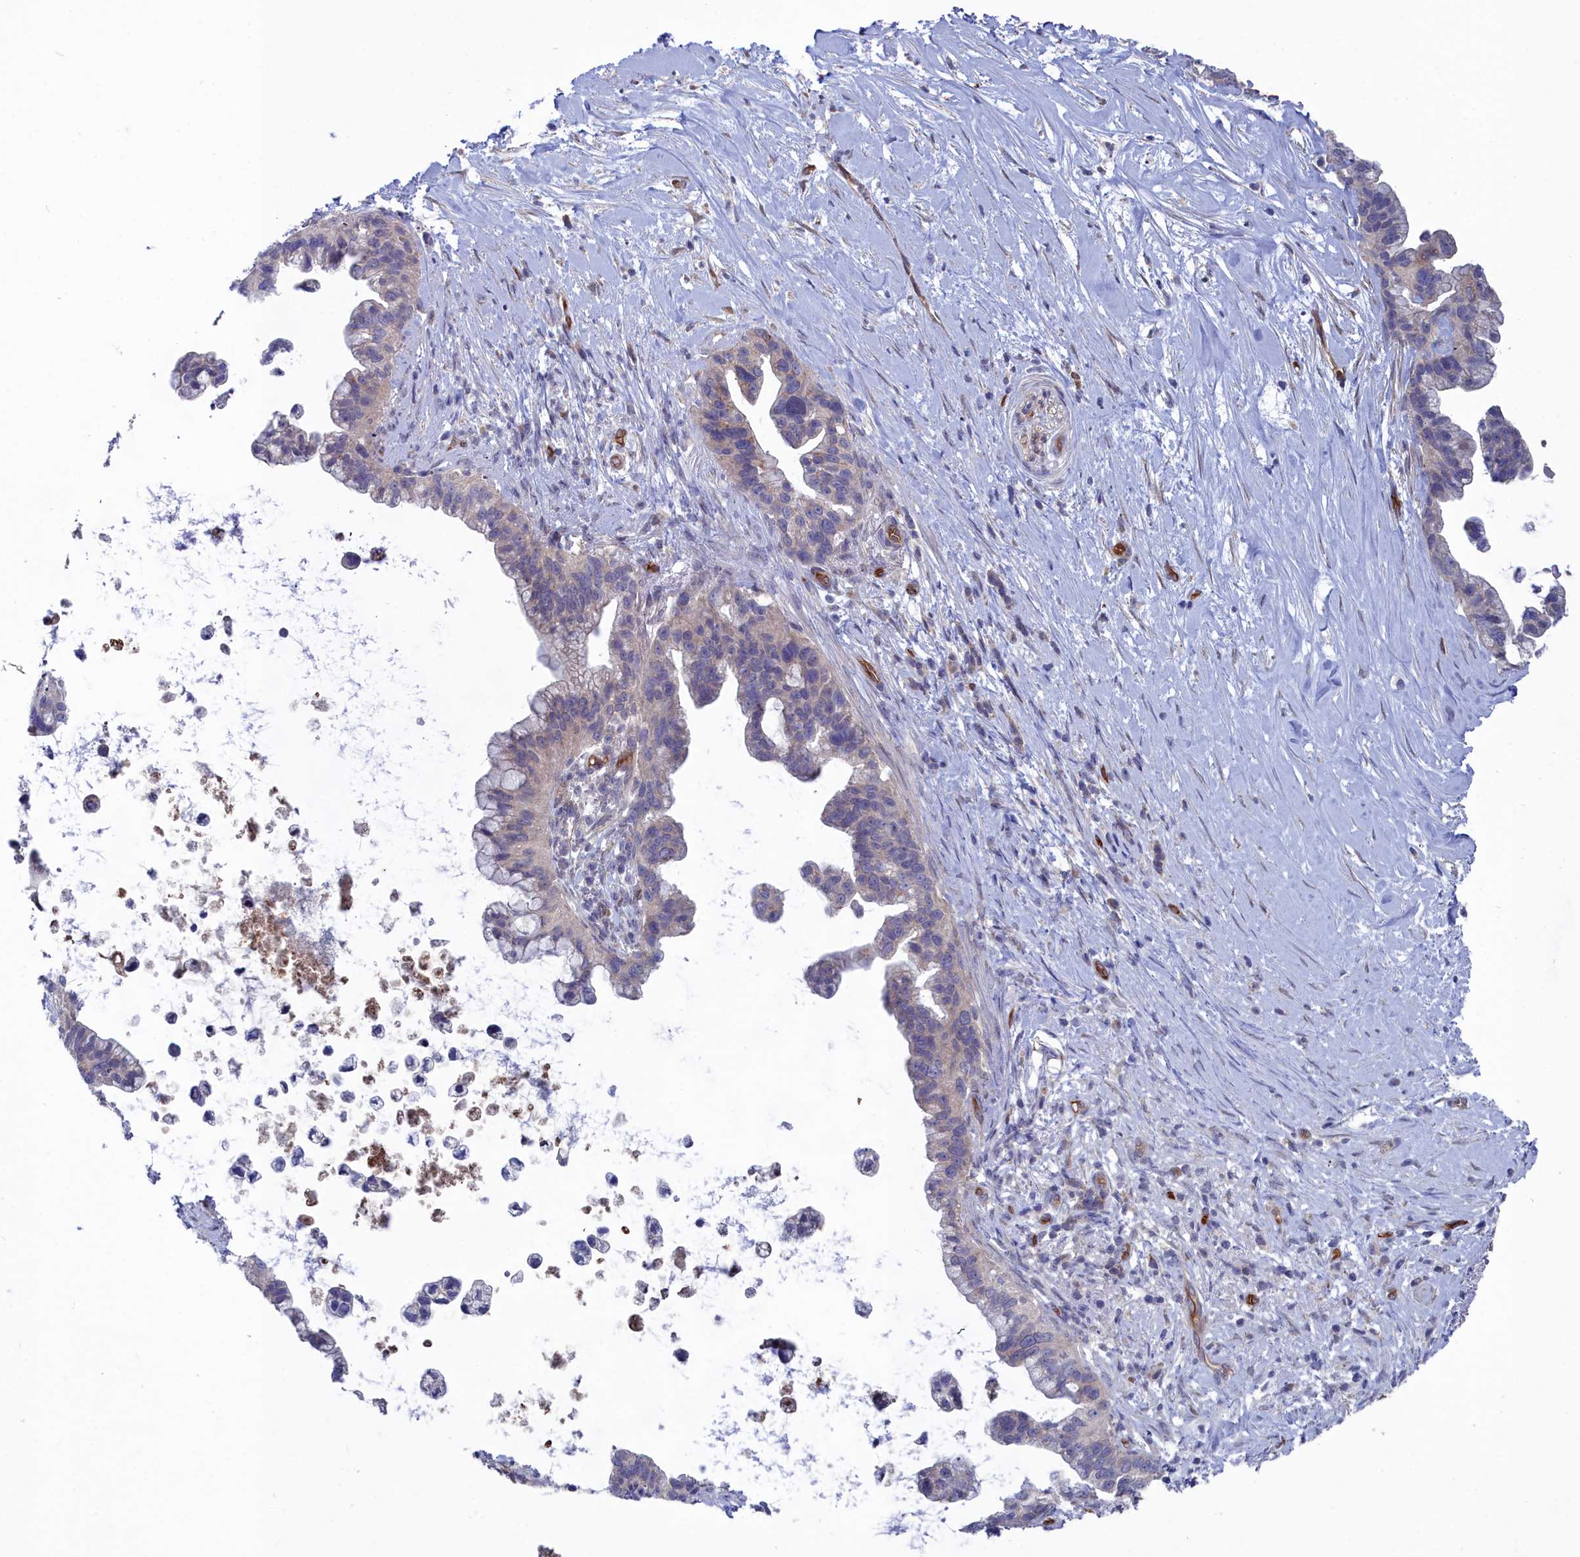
{"staining": {"intensity": "negative", "quantity": "none", "location": "none"}, "tissue": "pancreatic cancer", "cell_type": "Tumor cells", "image_type": "cancer", "snomed": [{"axis": "morphology", "description": "Adenocarcinoma, NOS"}, {"axis": "topography", "description": "Pancreas"}], "caption": "The photomicrograph displays no staining of tumor cells in pancreatic cancer (adenocarcinoma).", "gene": "RDX", "patient": {"sex": "female", "age": 83}}